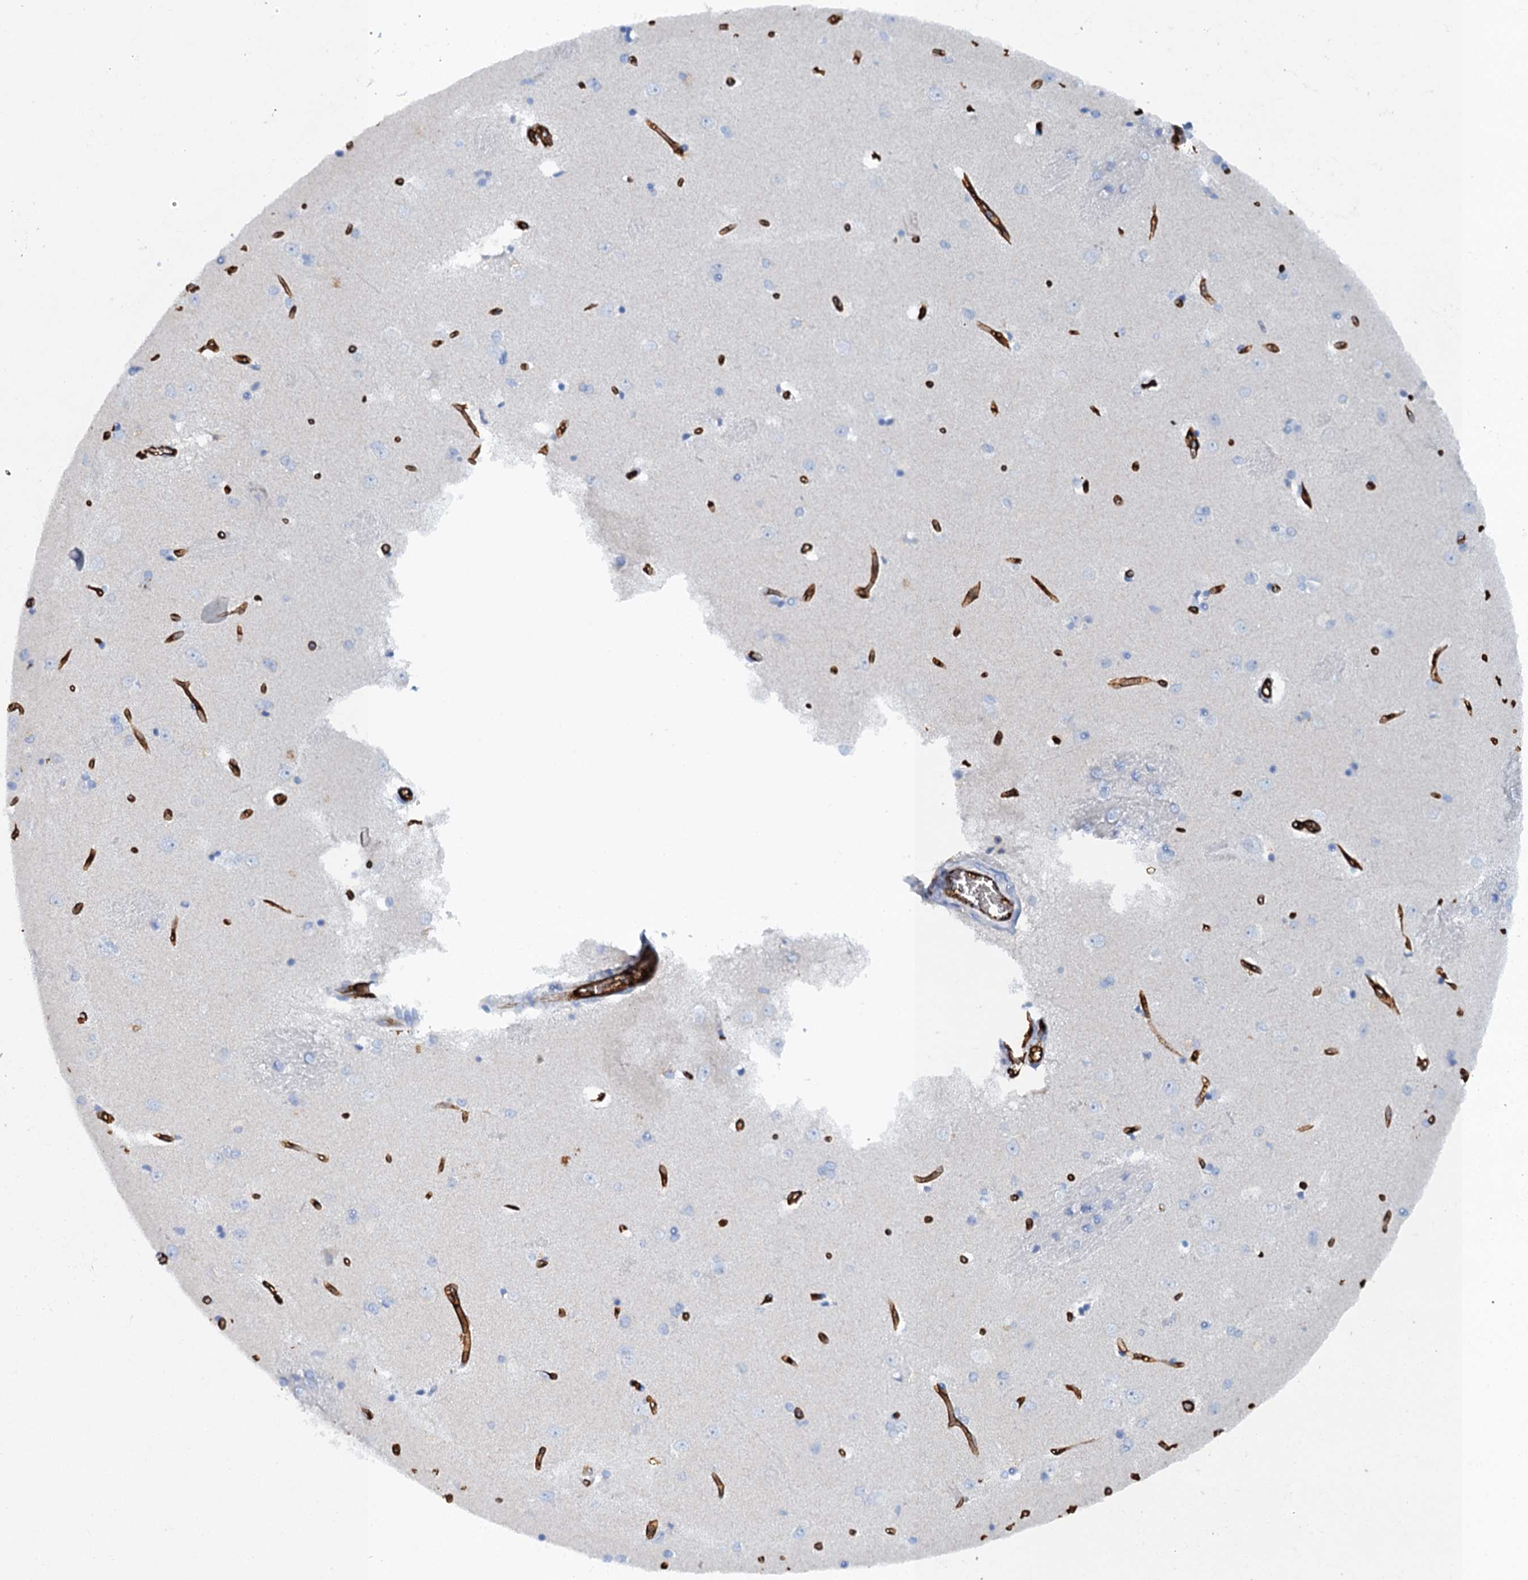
{"staining": {"intensity": "negative", "quantity": "none", "location": "none"}, "tissue": "caudate", "cell_type": "Glial cells", "image_type": "normal", "snomed": [{"axis": "morphology", "description": "Normal tissue, NOS"}, {"axis": "topography", "description": "Lateral ventricle wall"}], "caption": "IHC histopathology image of unremarkable caudate stained for a protein (brown), which shows no staining in glial cells.", "gene": "MYADML2", "patient": {"sex": "male", "age": 37}}